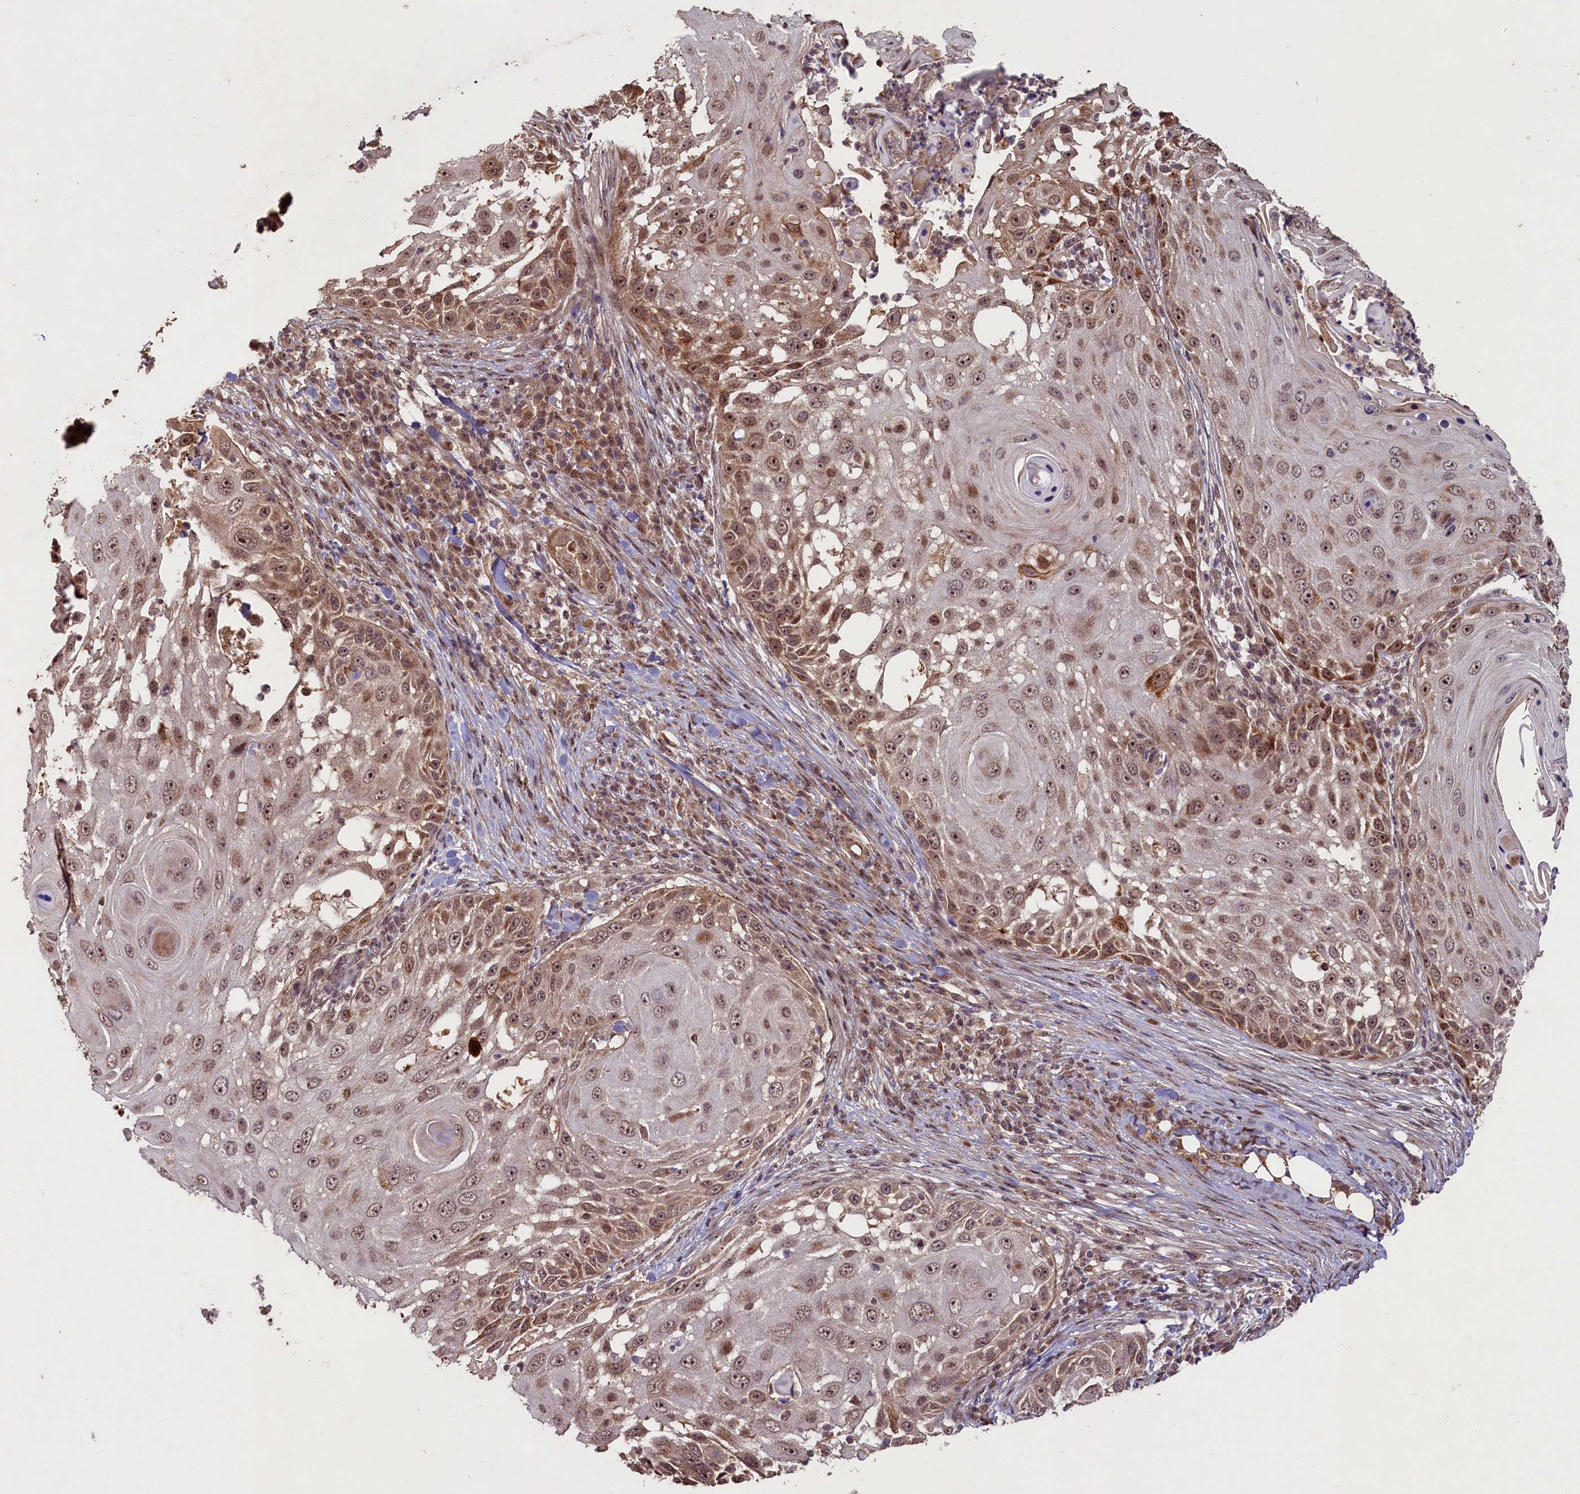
{"staining": {"intensity": "moderate", "quantity": ">75%", "location": "nuclear"}, "tissue": "skin cancer", "cell_type": "Tumor cells", "image_type": "cancer", "snomed": [{"axis": "morphology", "description": "Squamous cell carcinoma, NOS"}, {"axis": "topography", "description": "Skin"}], "caption": "Immunohistochemistry micrograph of skin squamous cell carcinoma stained for a protein (brown), which shows medium levels of moderate nuclear expression in about >75% of tumor cells.", "gene": "SHPRH", "patient": {"sex": "female", "age": 44}}